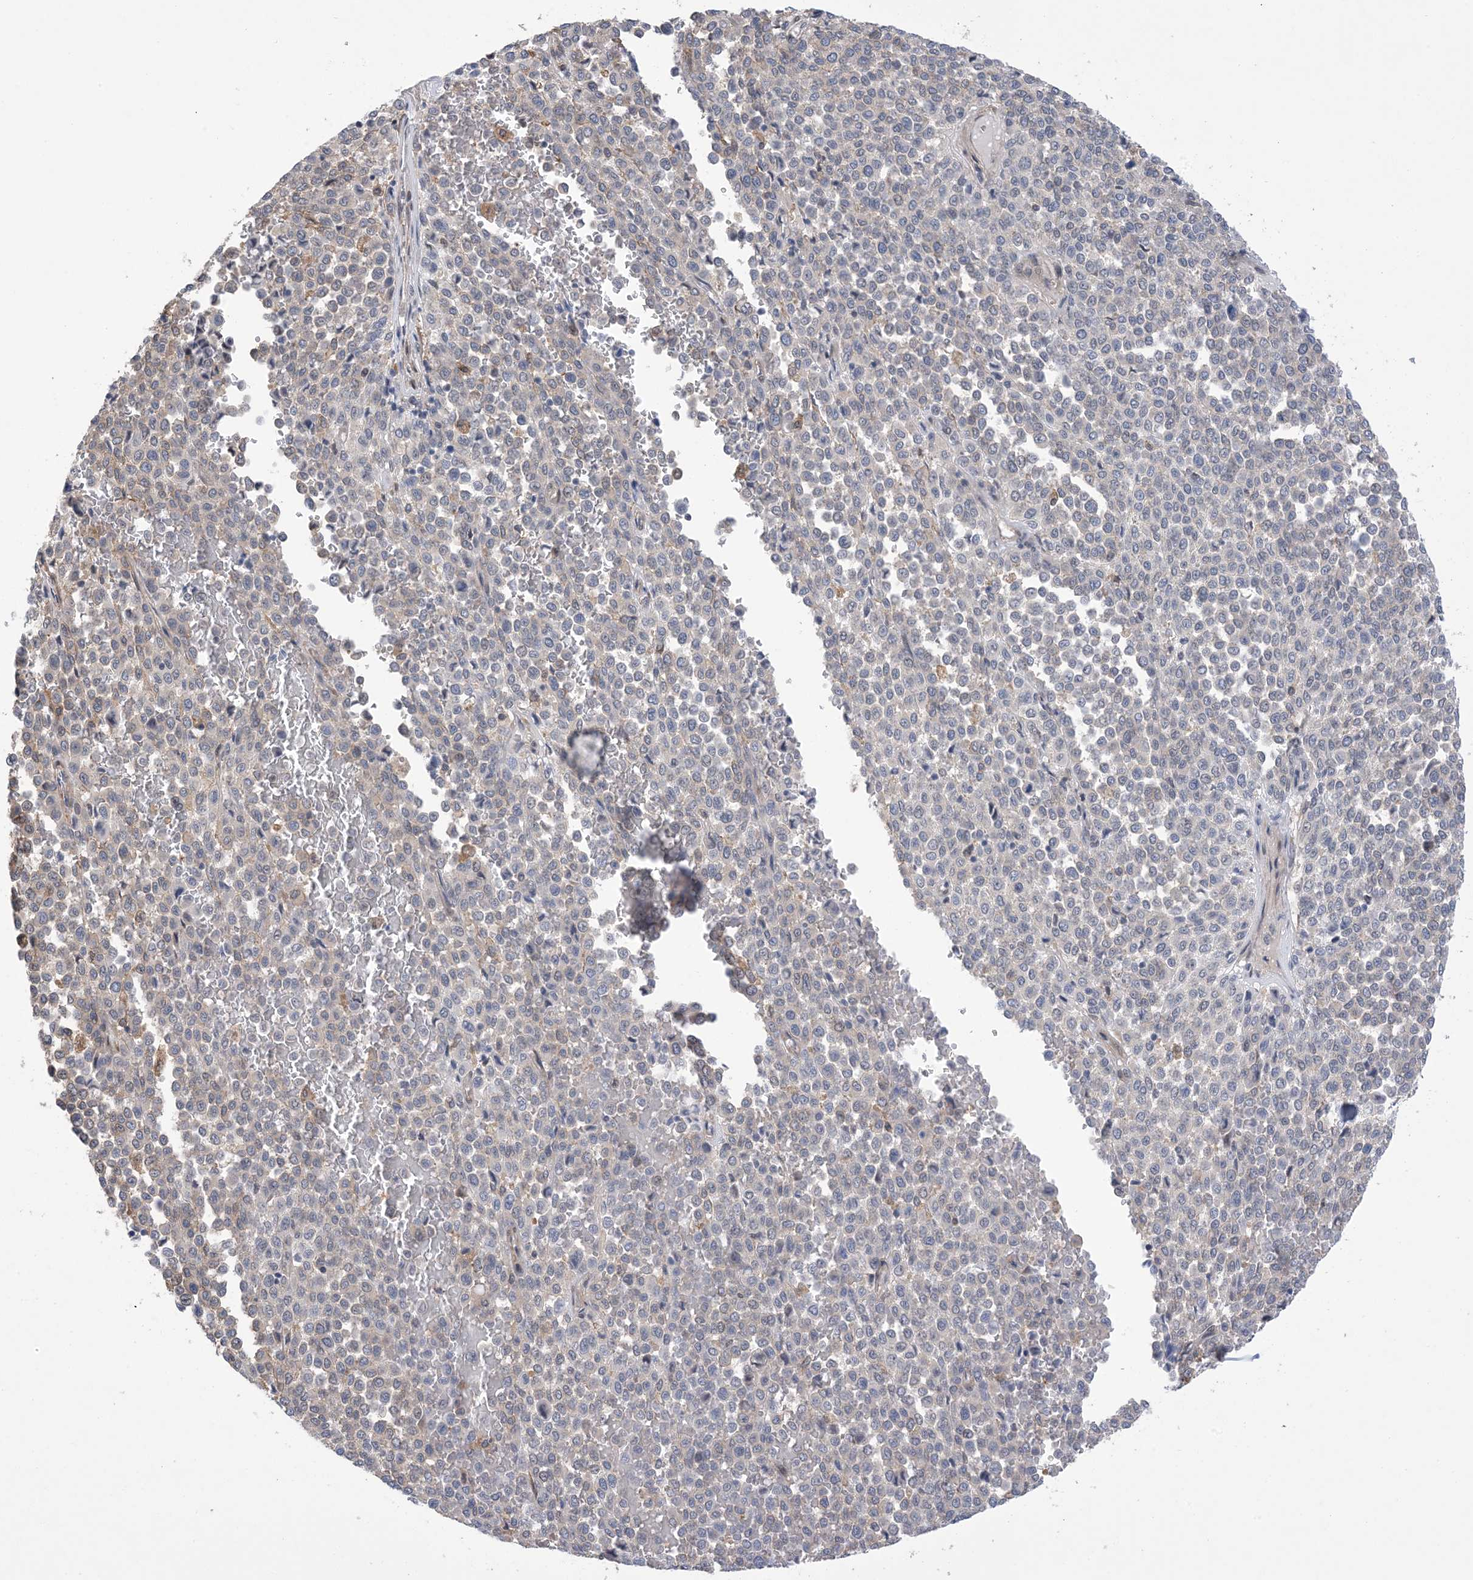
{"staining": {"intensity": "negative", "quantity": "none", "location": "none"}, "tissue": "melanoma", "cell_type": "Tumor cells", "image_type": "cancer", "snomed": [{"axis": "morphology", "description": "Malignant melanoma, Metastatic site"}, {"axis": "topography", "description": "Pancreas"}], "caption": "Histopathology image shows no significant protein expression in tumor cells of melanoma. Brightfield microscopy of immunohistochemistry stained with DAB (brown) and hematoxylin (blue), captured at high magnification.", "gene": "ZNF8", "patient": {"sex": "female", "age": 30}}